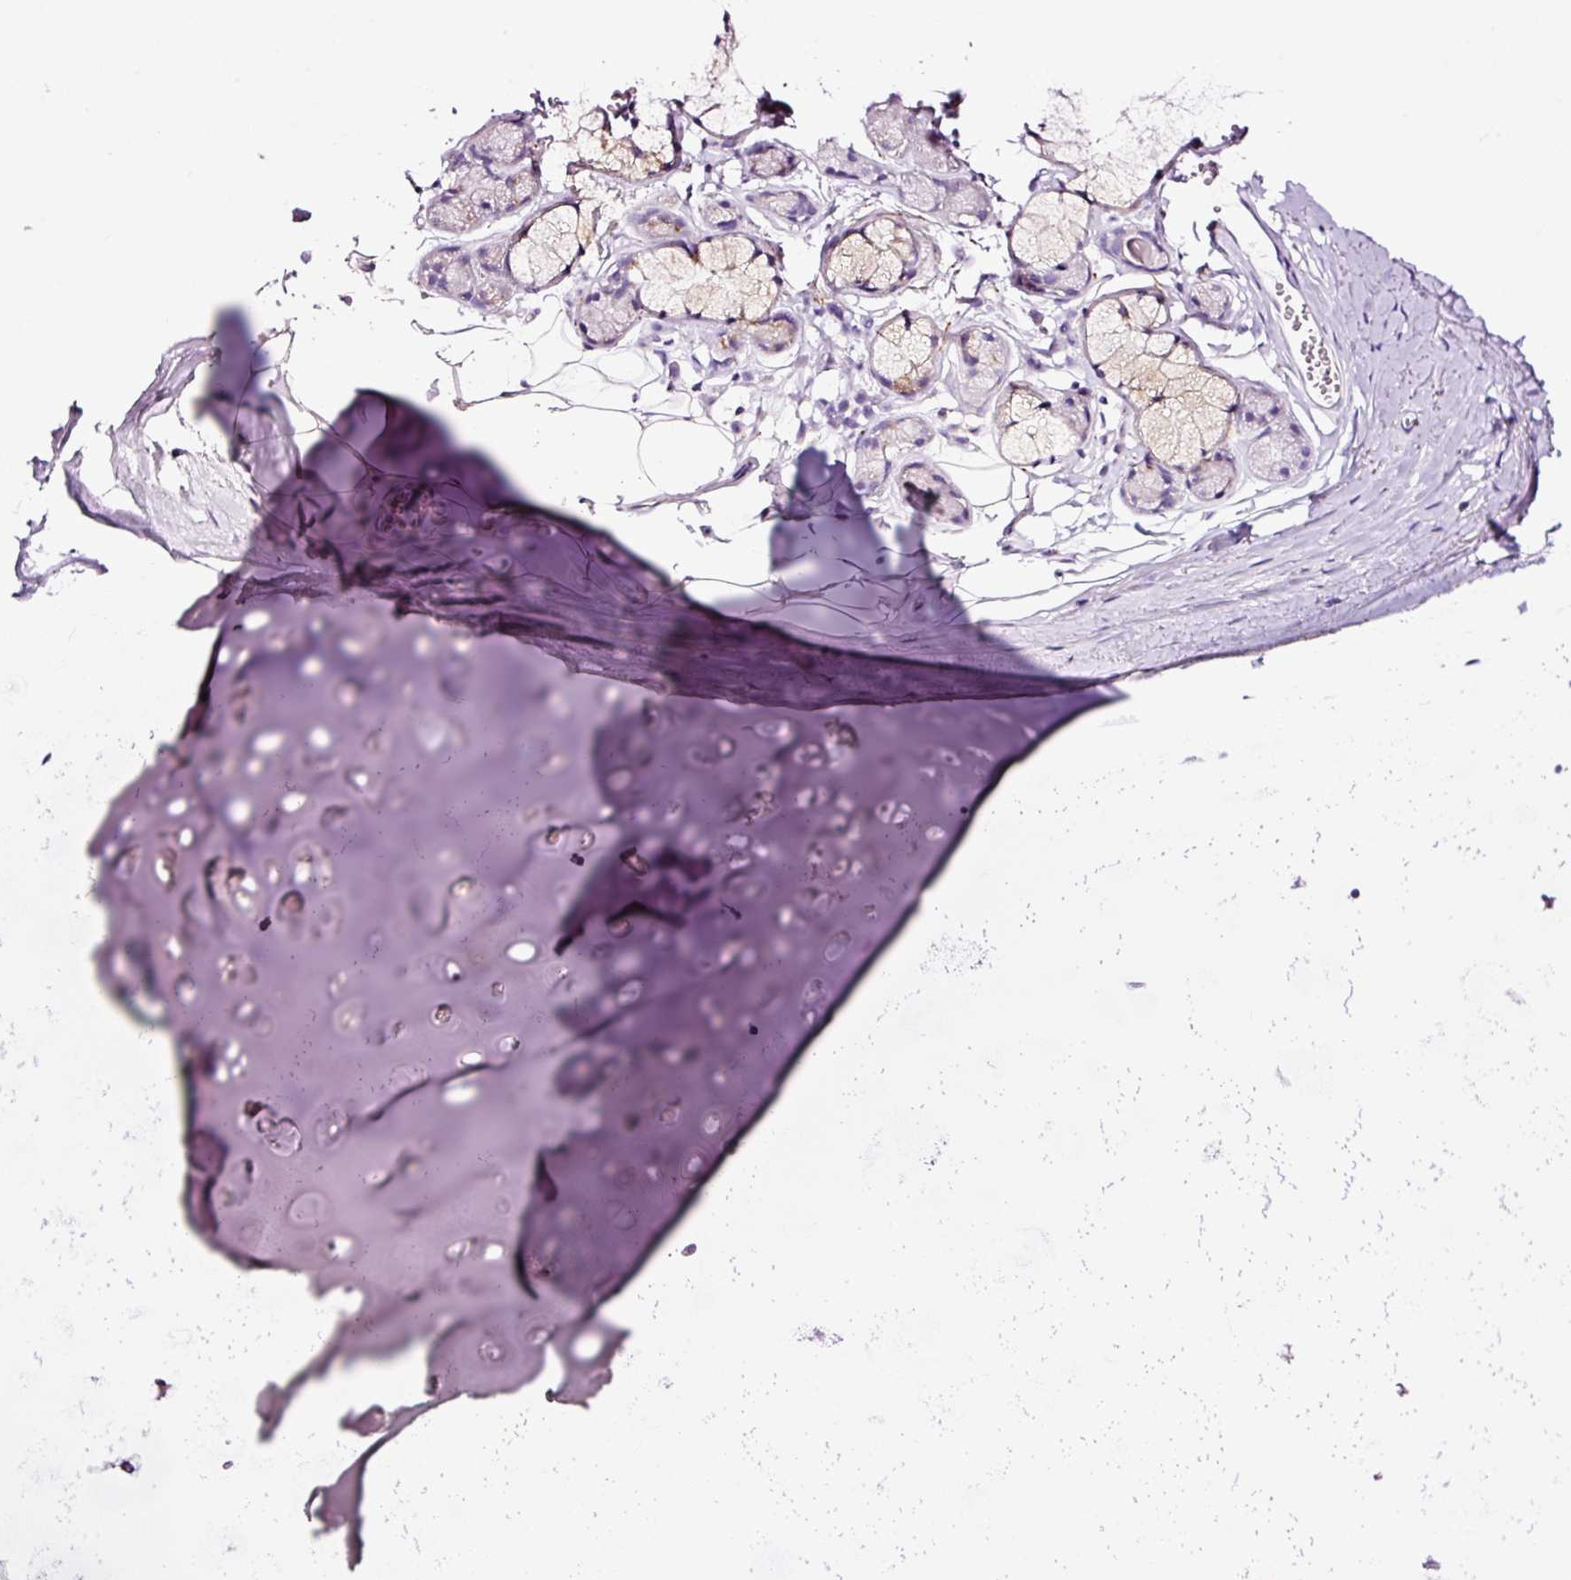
{"staining": {"intensity": "negative", "quantity": "none", "location": "none"}, "tissue": "adipose tissue", "cell_type": "Adipocytes", "image_type": "normal", "snomed": [{"axis": "morphology", "description": "Normal tissue, NOS"}, {"axis": "topography", "description": "Cartilage tissue"}, {"axis": "topography", "description": "Bronchus"}, {"axis": "topography", "description": "Peripheral nerve tissue"}], "caption": "This is an immunohistochemistry image of unremarkable adipose tissue. There is no staining in adipocytes.", "gene": "PAM", "patient": {"sex": "female", "age": 59}}